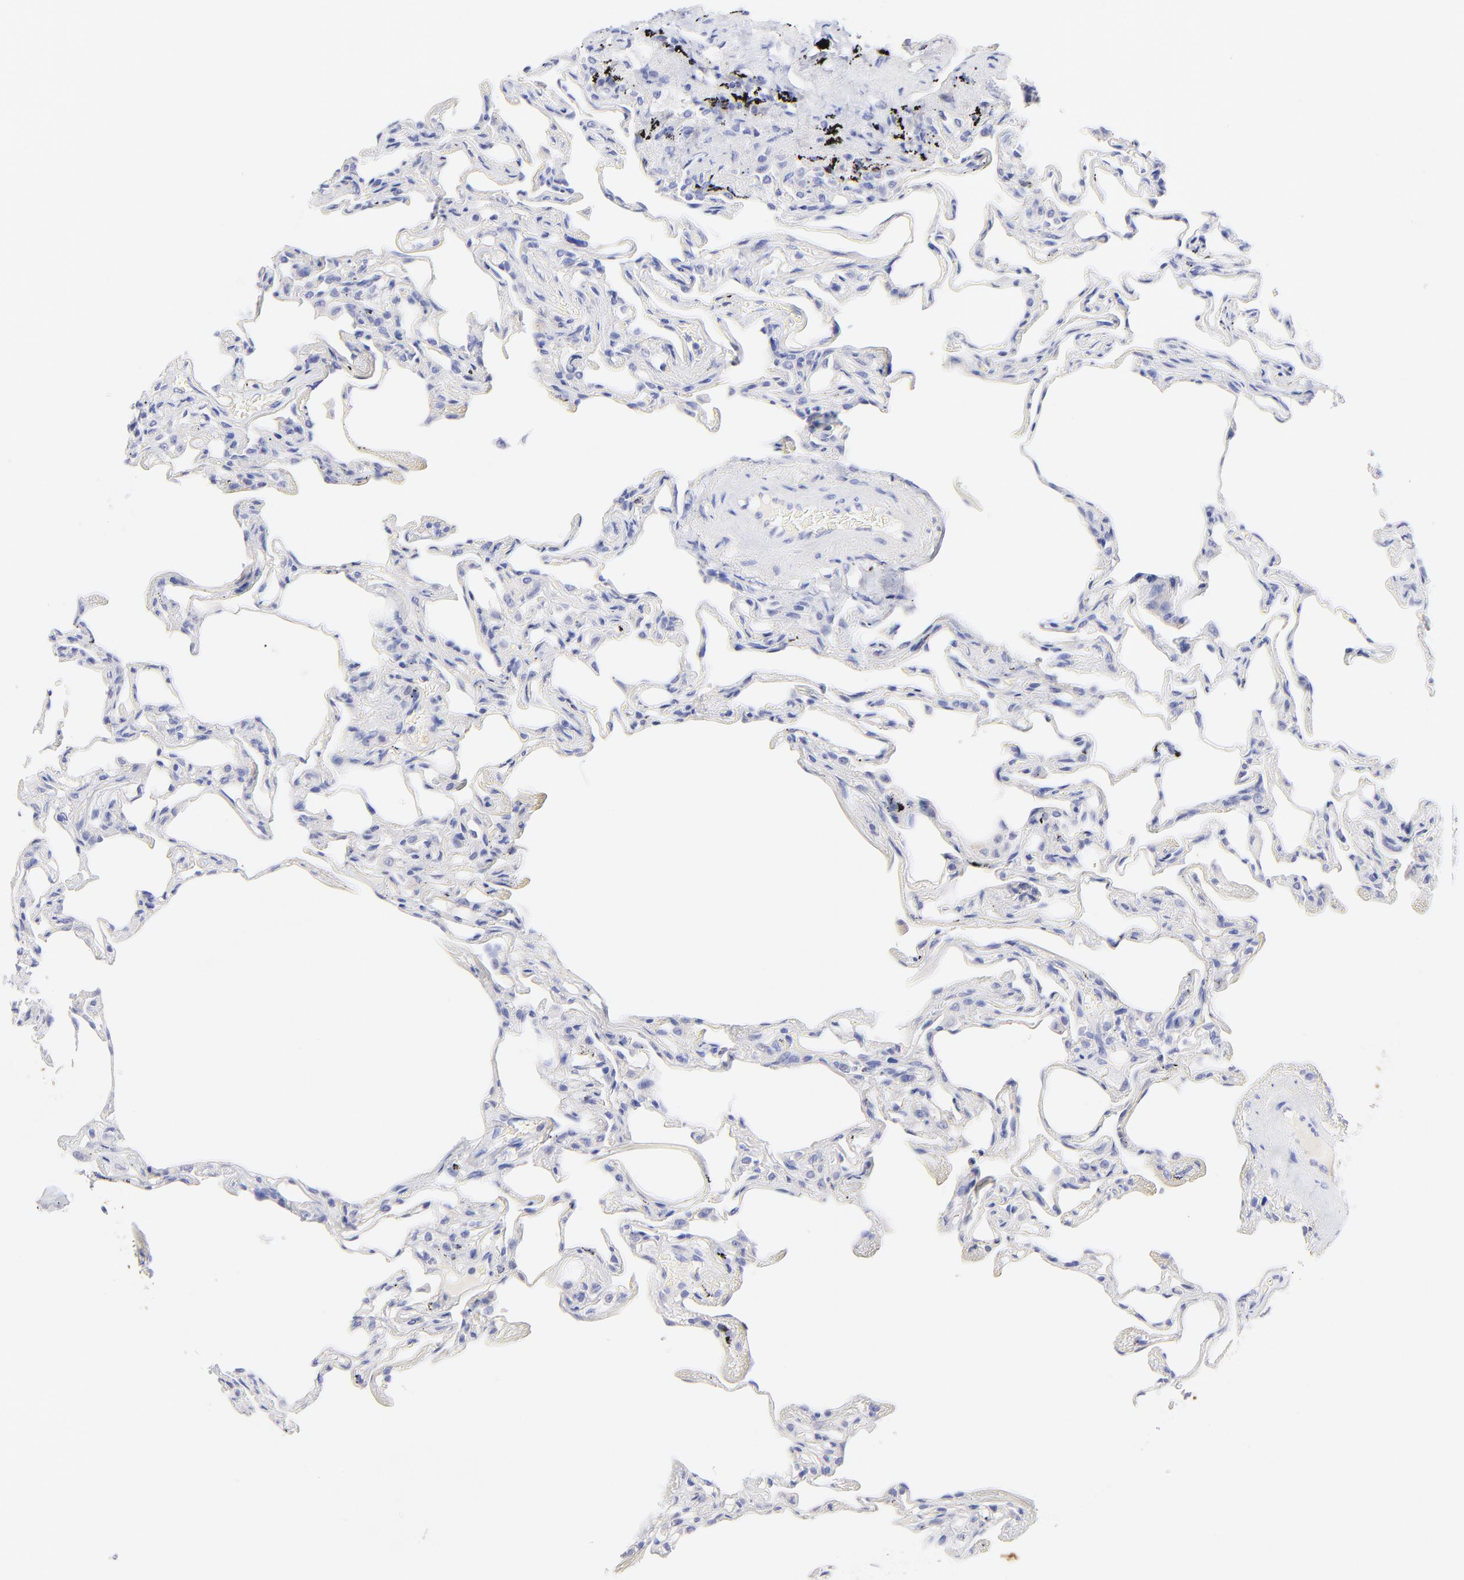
{"staining": {"intensity": "negative", "quantity": "none", "location": "none"}, "tissue": "lung", "cell_type": "Alveolar cells", "image_type": "normal", "snomed": [{"axis": "morphology", "description": "Normal tissue, NOS"}, {"axis": "morphology", "description": "Inflammation, NOS"}, {"axis": "topography", "description": "Lung"}], "caption": "Immunohistochemistry photomicrograph of normal lung: human lung stained with DAB (3,3'-diaminobenzidine) shows no significant protein expression in alveolar cells. Nuclei are stained in blue.", "gene": "RAB3A", "patient": {"sex": "male", "age": 69}}